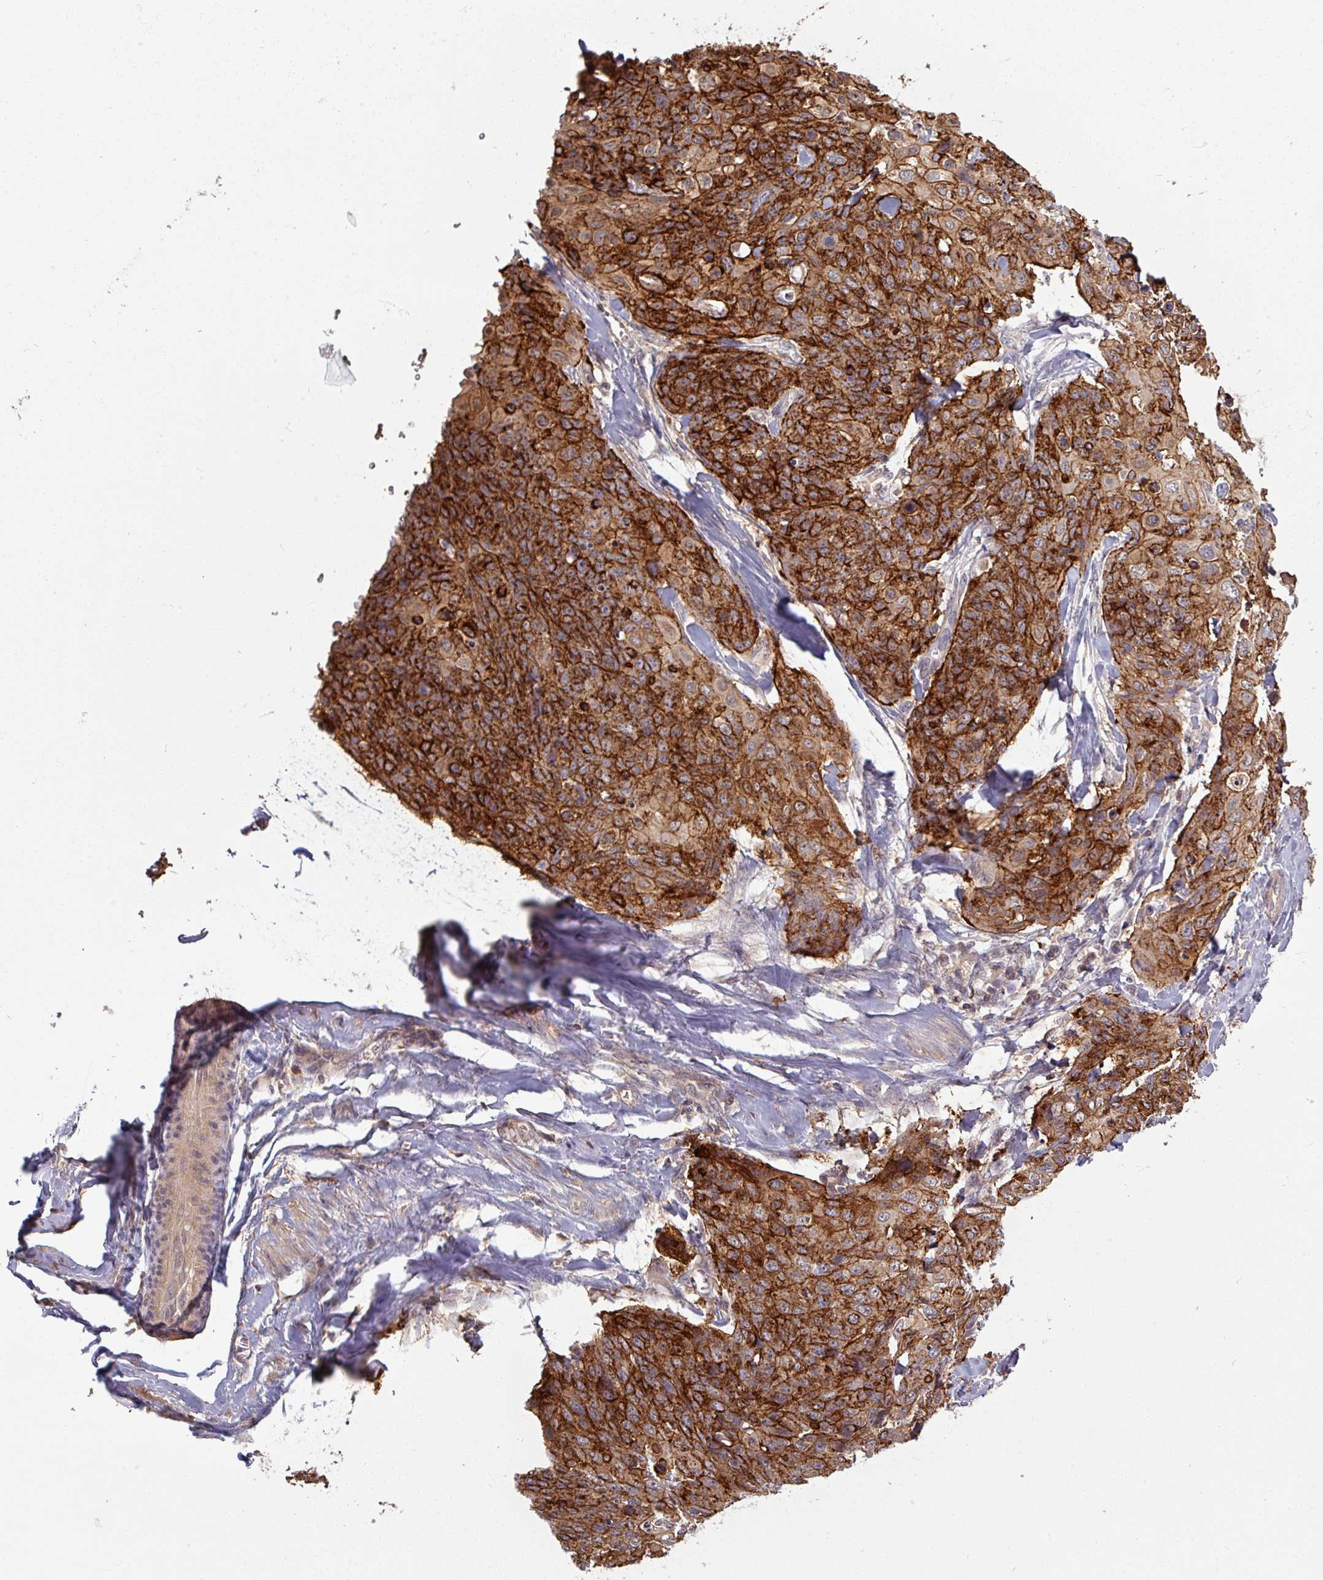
{"staining": {"intensity": "strong", "quantity": ">75%", "location": "cytoplasmic/membranous"}, "tissue": "skin cancer", "cell_type": "Tumor cells", "image_type": "cancer", "snomed": [{"axis": "morphology", "description": "Squamous cell carcinoma, NOS"}, {"axis": "topography", "description": "Skin"}, {"axis": "topography", "description": "Vulva"}], "caption": "Protein staining reveals strong cytoplasmic/membranous staining in about >75% of tumor cells in skin cancer (squamous cell carcinoma).", "gene": "TUSC3", "patient": {"sex": "female", "age": 85}}